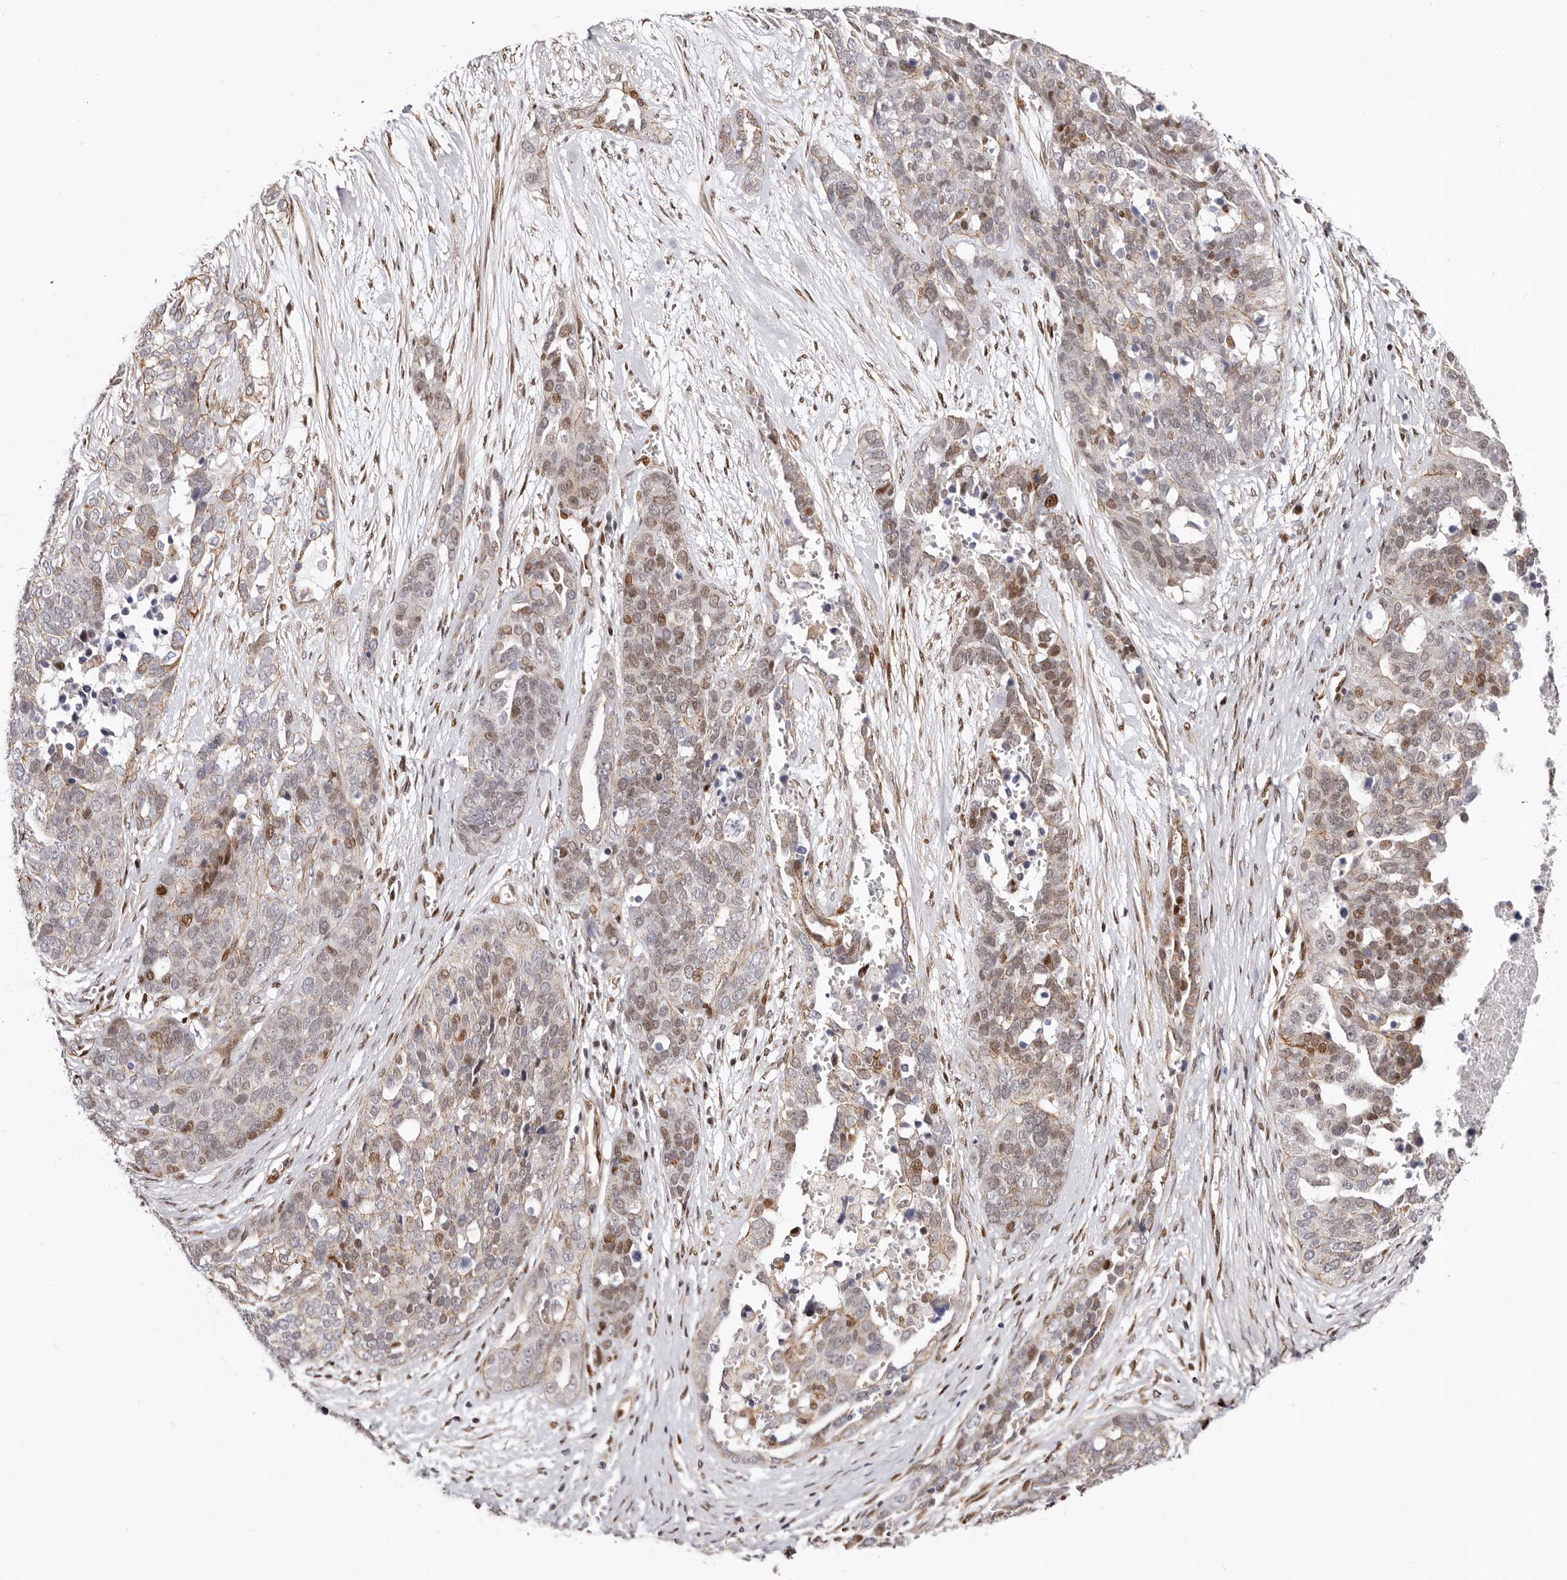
{"staining": {"intensity": "moderate", "quantity": "25%-75%", "location": "cytoplasmic/membranous,nuclear"}, "tissue": "ovarian cancer", "cell_type": "Tumor cells", "image_type": "cancer", "snomed": [{"axis": "morphology", "description": "Cystadenocarcinoma, serous, NOS"}, {"axis": "topography", "description": "Ovary"}], "caption": "Immunohistochemical staining of human ovarian cancer (serous cystadenocarcinoma) exhibits medium levels of moderate cytoplasmic/membranous and nuclear staining in approximately 25%-75% of tumor cells.", "gene": "EPHX3", "patient": {"sex": "female", "age": 44}}